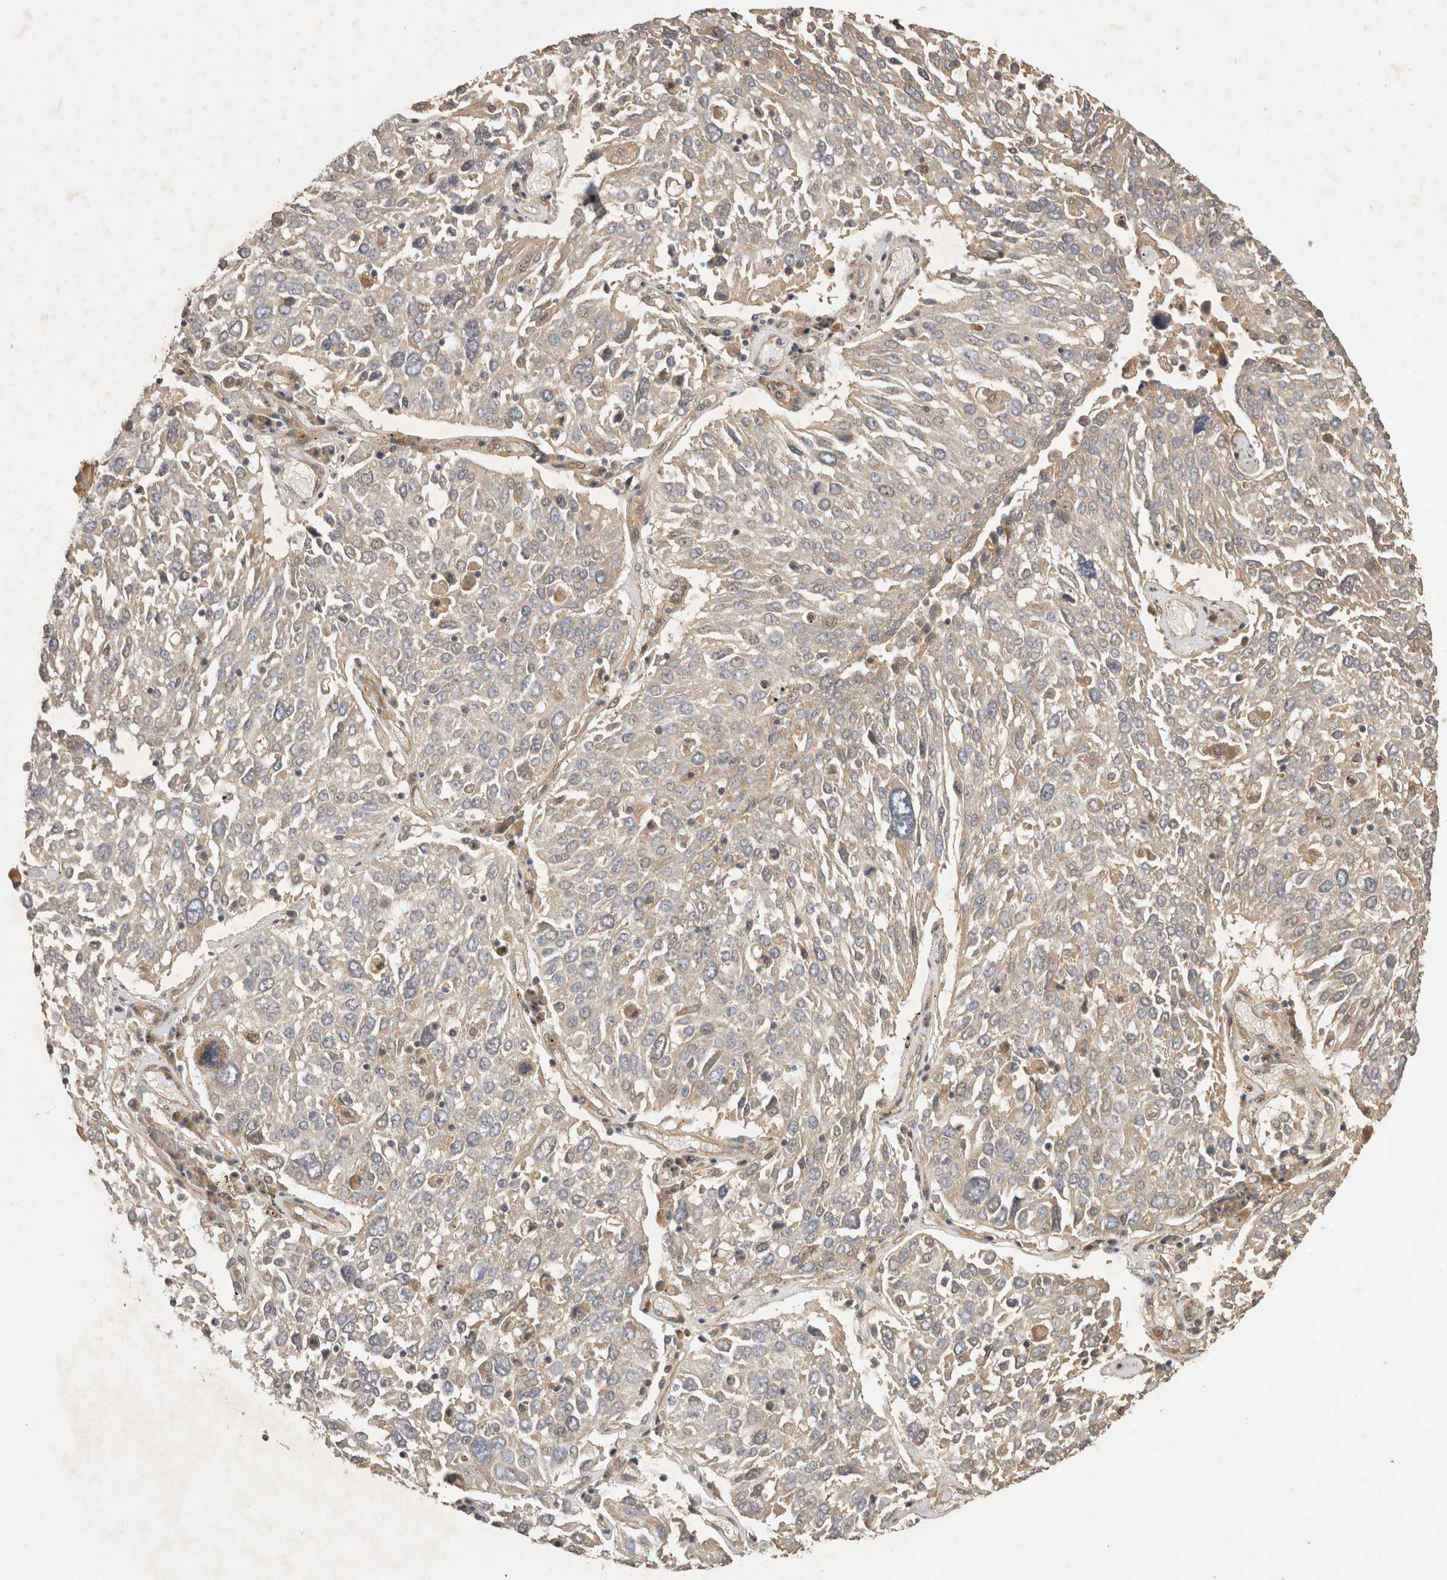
{"staining": {"intensity": "negative", "quantity": "none", "location": "none"}, "tissue": "lung cancer", "cell_type": "Tumor cells", "image_type": "cancer", "snomed": [{"axis": "morphology", "description": "Squamous cell carcinoma, NOS"}, {"axis": "topography", "description": "Lung"}], "caption": "A histopathology image of human lung squamous cell carcinoma is negative for staining in tumor cells.", "gene": "PPP1R42", "patient": {"sex": "male", "age": 65}}